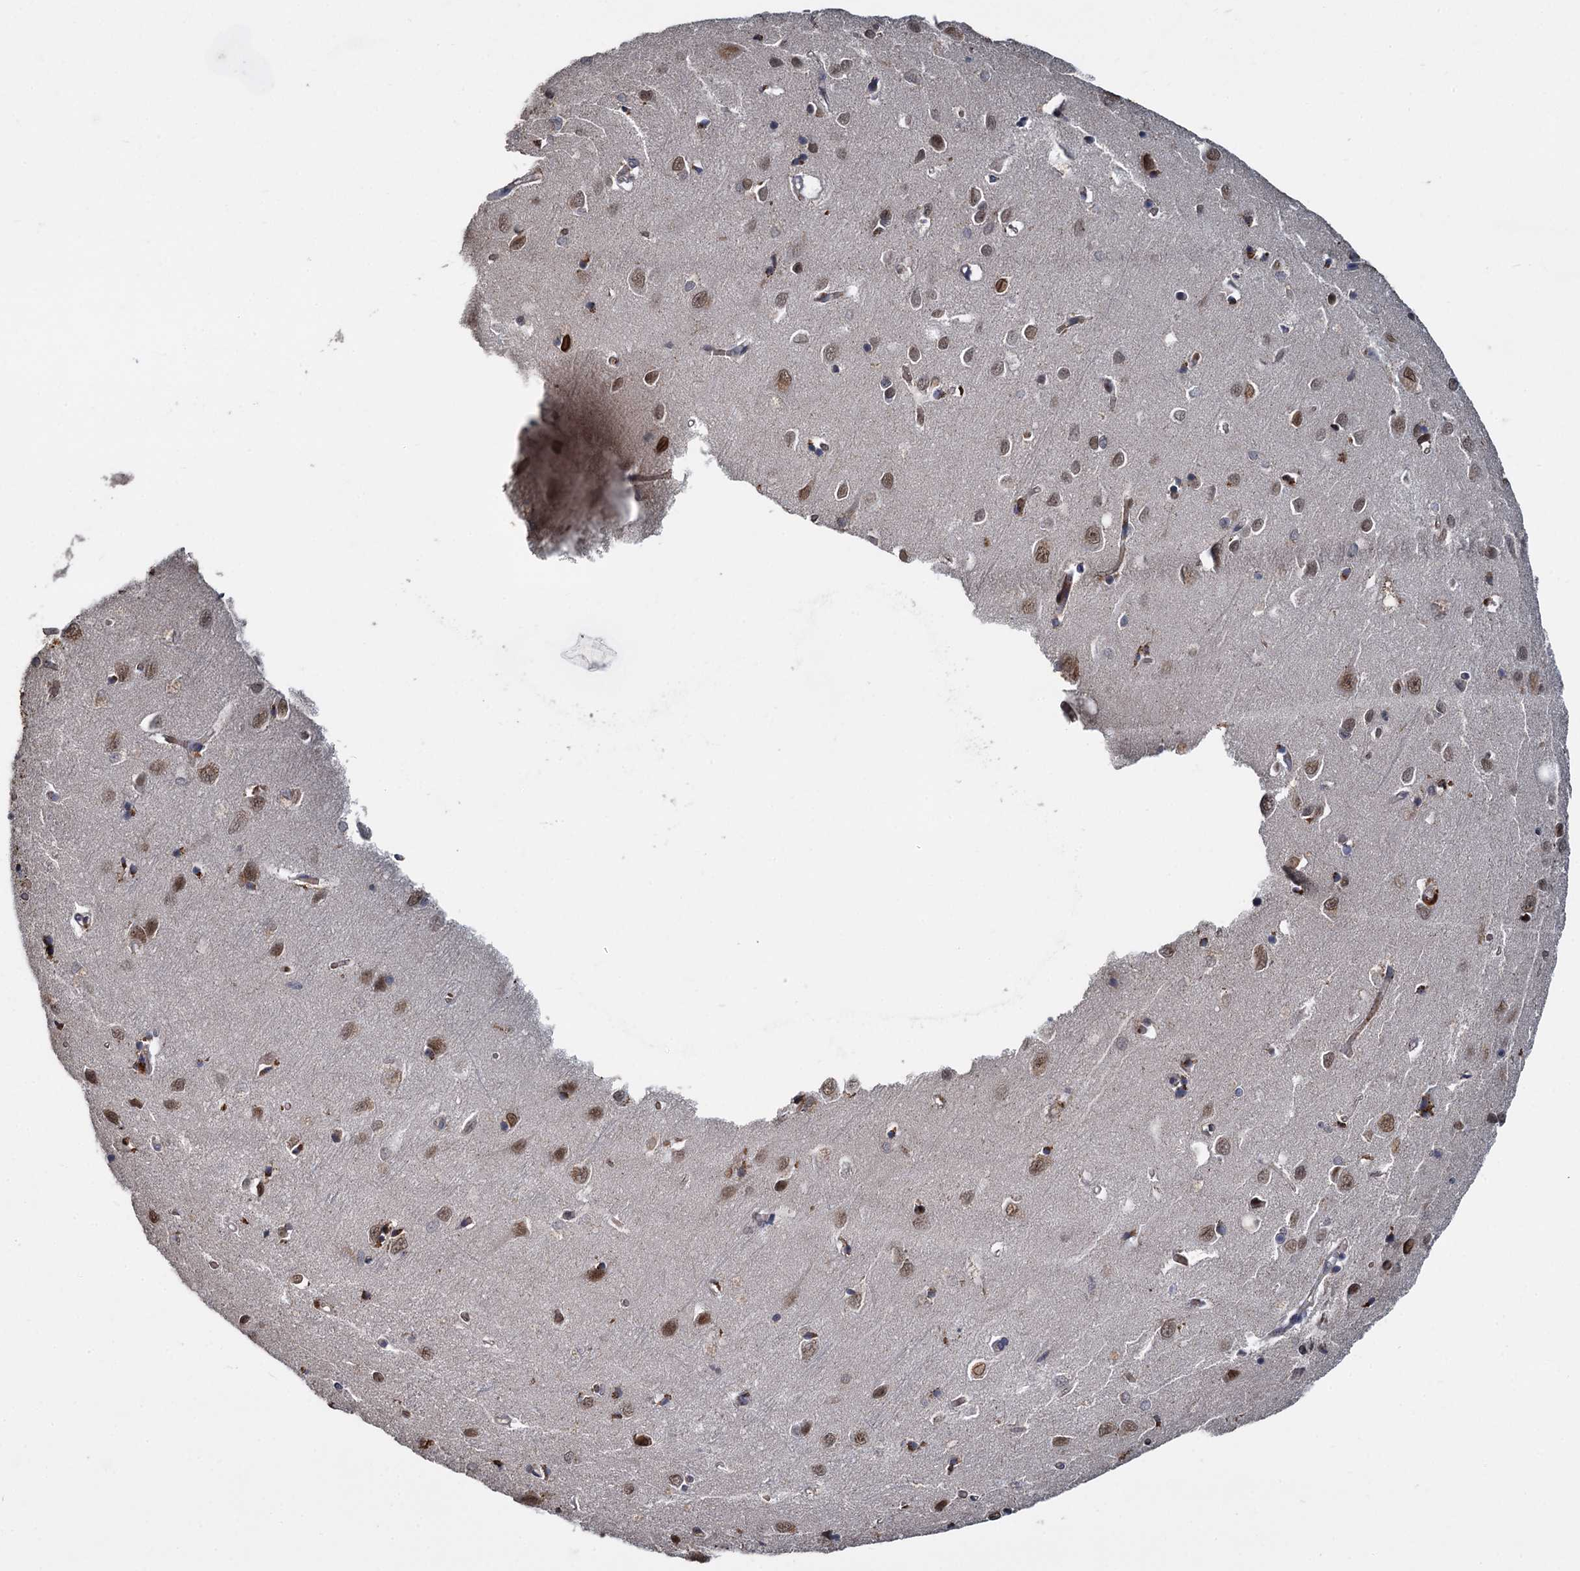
{"staining": {"intensity": "moderate", "quantity": "<25%", "location": "cytoplasmic/membranous,nuclear"}, "tissue": "cerebral cortex", "cell_type": "Endothelial cells", "image_type": "normal", "snomed": [{"axis": "morphology", "description": "Normal tissue, NOS"}, {"axis": "topography", "description": "Cerebral cortex"}], "caption": "Brown immunohistochemical staining in normal cerebral cortex demonstrates moderate cytoplasmic/membranous,nuclear expression in approximately <25% of endothelial cells.", "gene": "FANCI", "patient": {"sex": "female", "age": 64}}